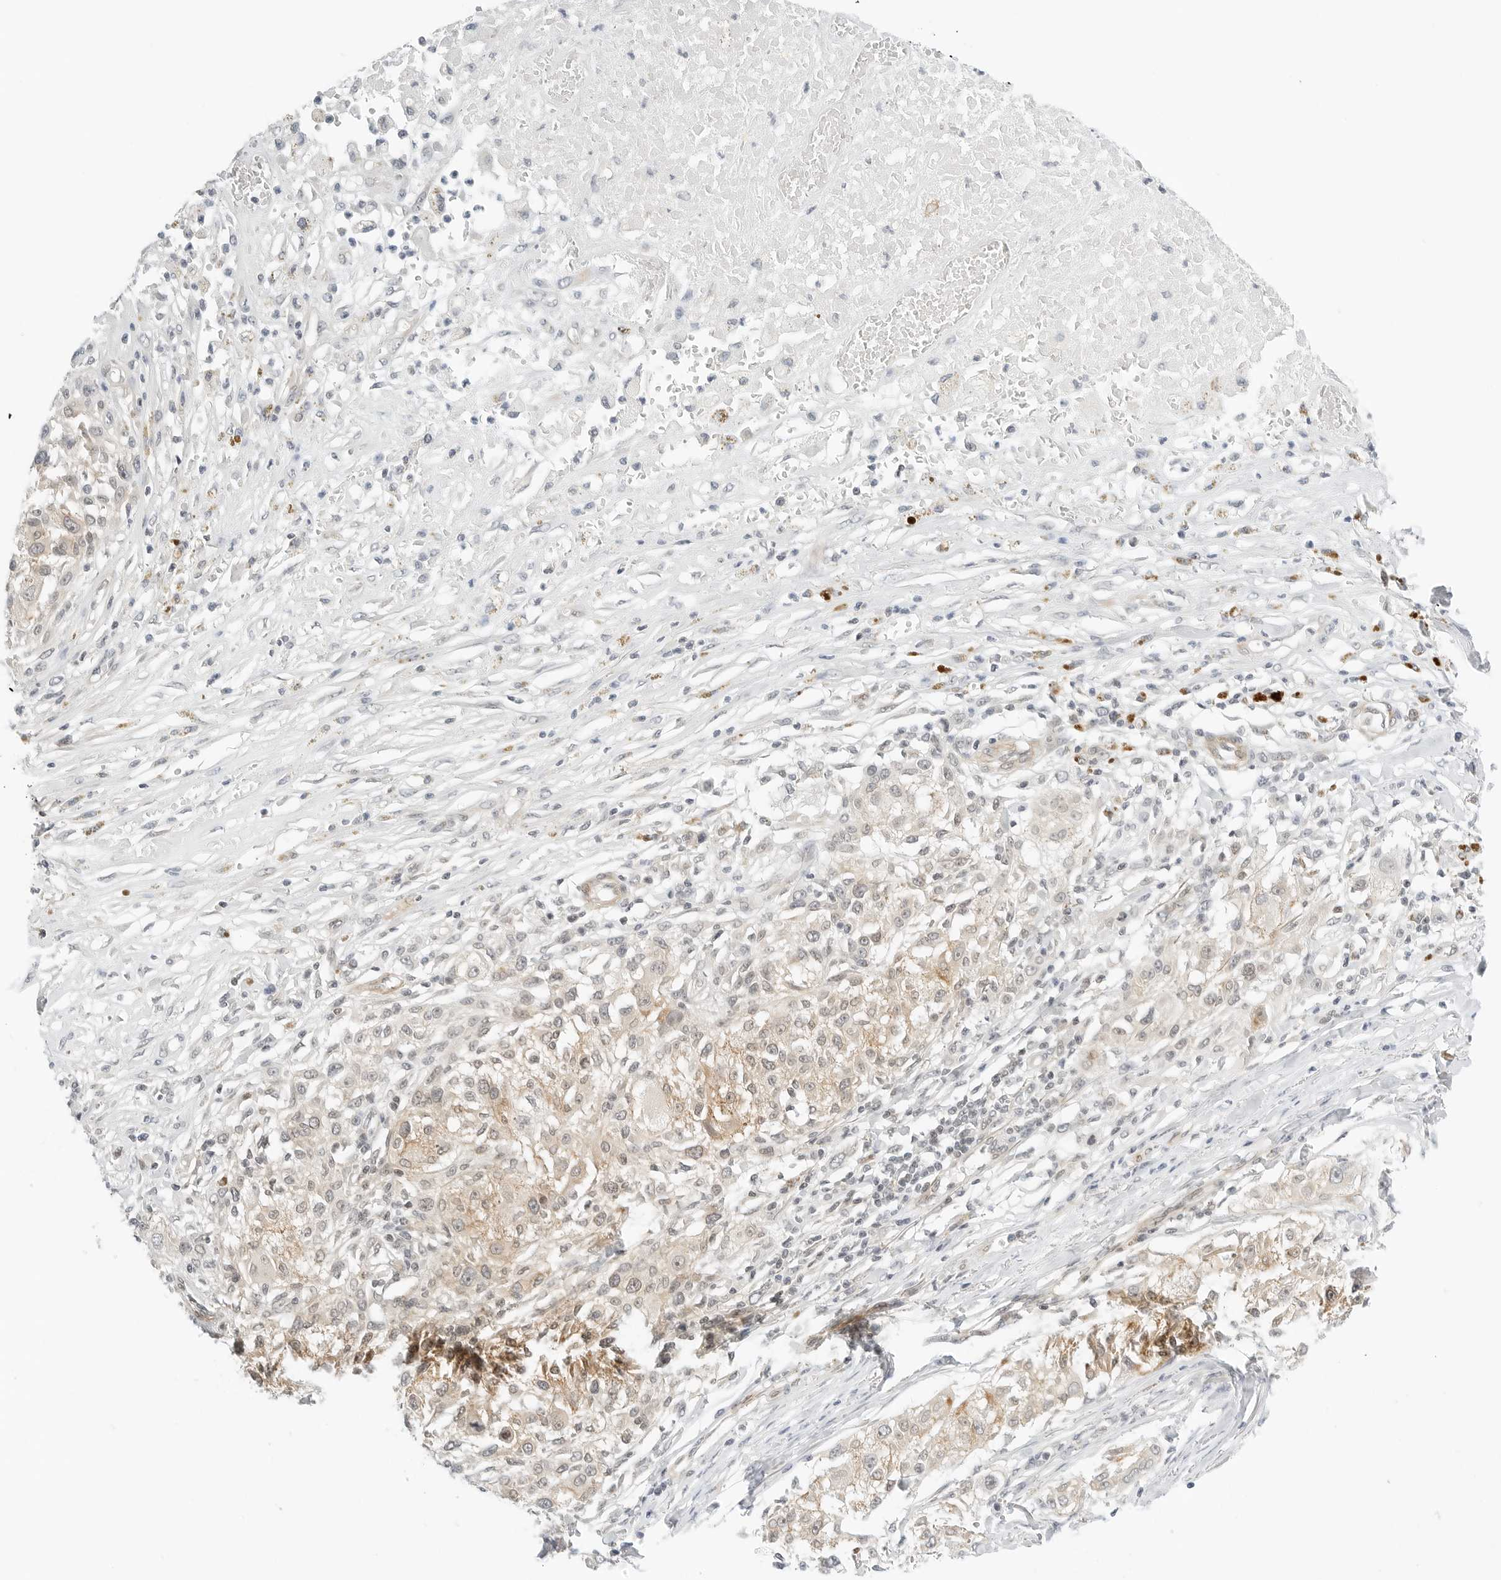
{"staining": {"intensity": "moderate", "quantity": "25%-75%", "location": "cytoplasmic/membranous"}, "tissue": "melanoma", "cell_type": "Tumor cells", "image_type": "cancer", "snomed": [{"axis": "morphology", "description": "Necrosis, NOS"}, {"axis": "morphology", "description": "Malignant melanoma, NOS"}, {"axis": "topography", "description": "Skin"}], "caption": "Immunohistochemical staining of human malignant melanoma exhibits medium levels of moderate cytoplasmic/membranous expression in about 25%-75% of tumor cells.", "gene": "NEO1", "patient": {"sex": "female", "age": 87}}